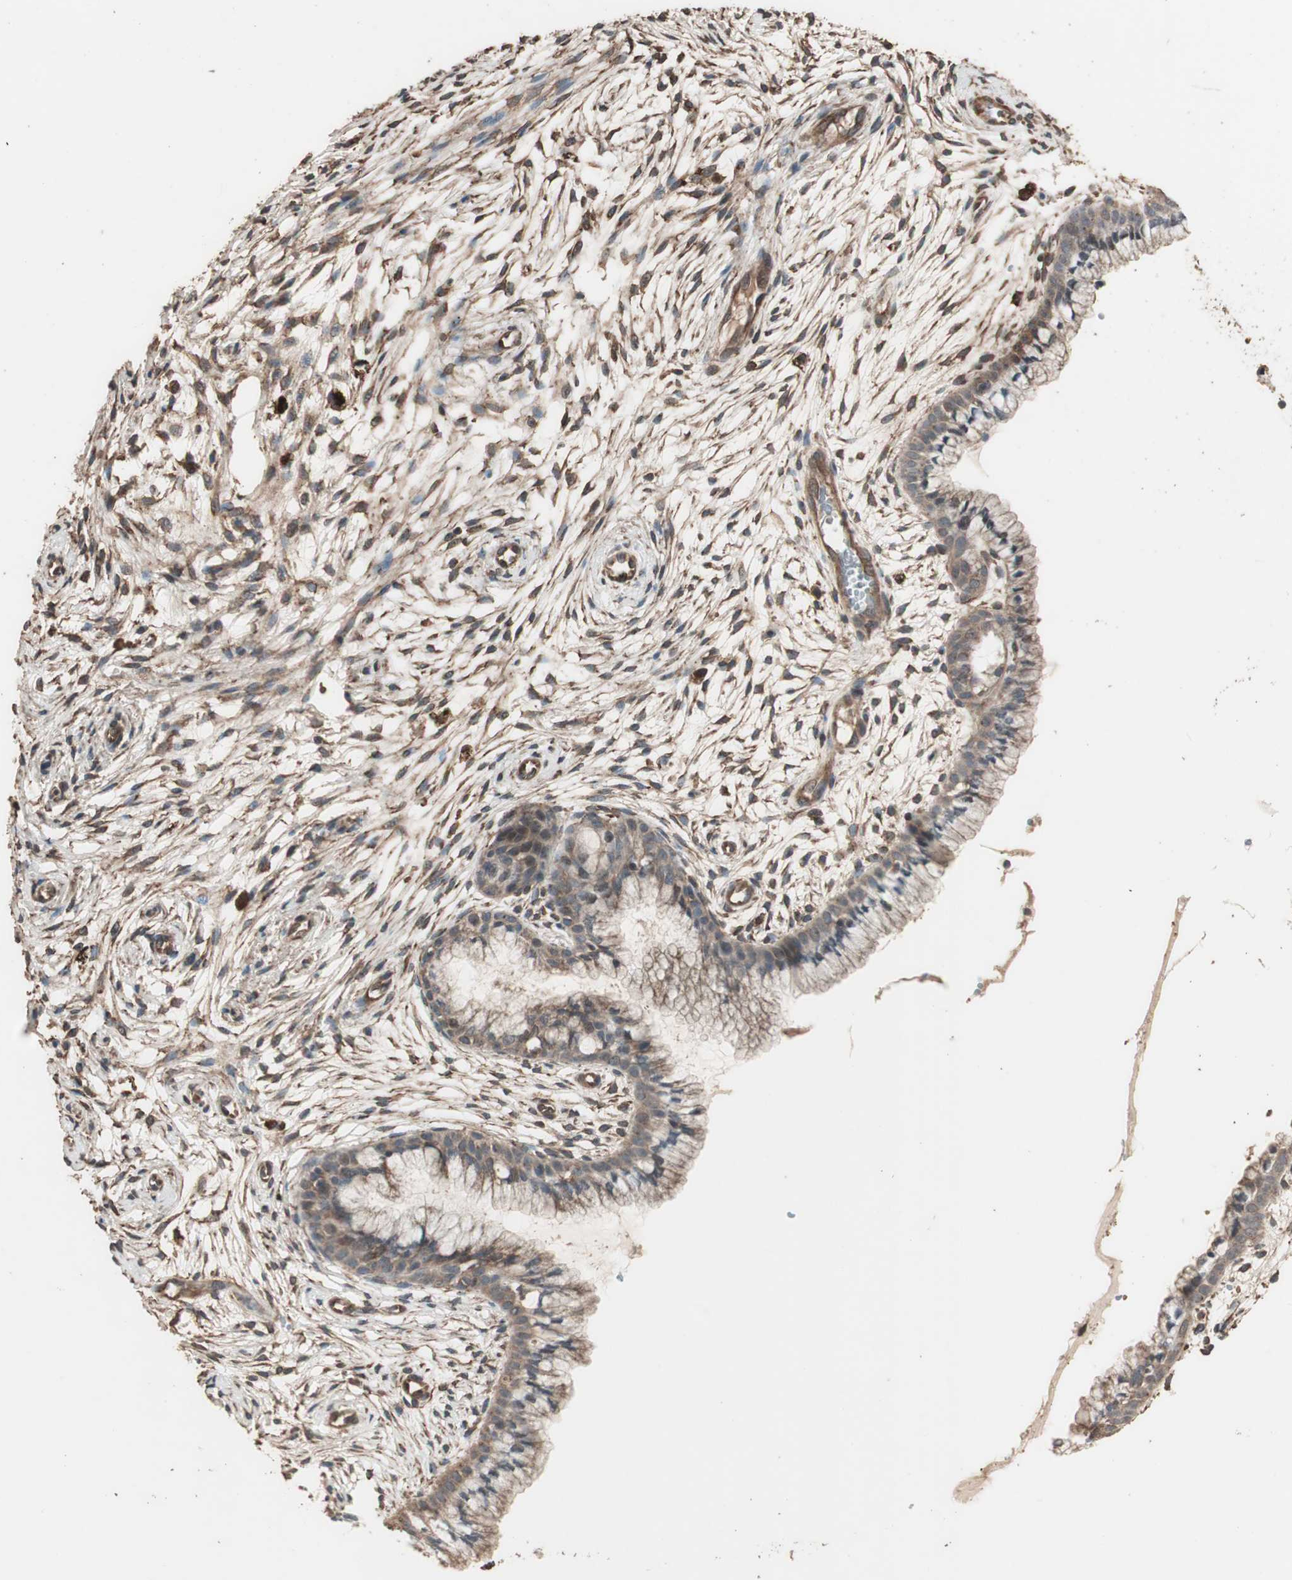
{"staining": {"intensity": "weak", "quantity": ">75%", "location": "cytoplasmic/membranous"}, "tissue": "cervix", "cell_type": "Glandular cells", "image_type": "normal", "snomed": [{"axis": "morphology", "description": "Normal tissue, NOS"}, {"axis": "topography", "description": "Cervix"}], "caption": "This is an image of IHC staining of benign cervix, which shows weak expression in the cytoplasmic/membranous of glandular cells.", "gene": "CCN4", "patient": {"sex": "female", "age": 39}}